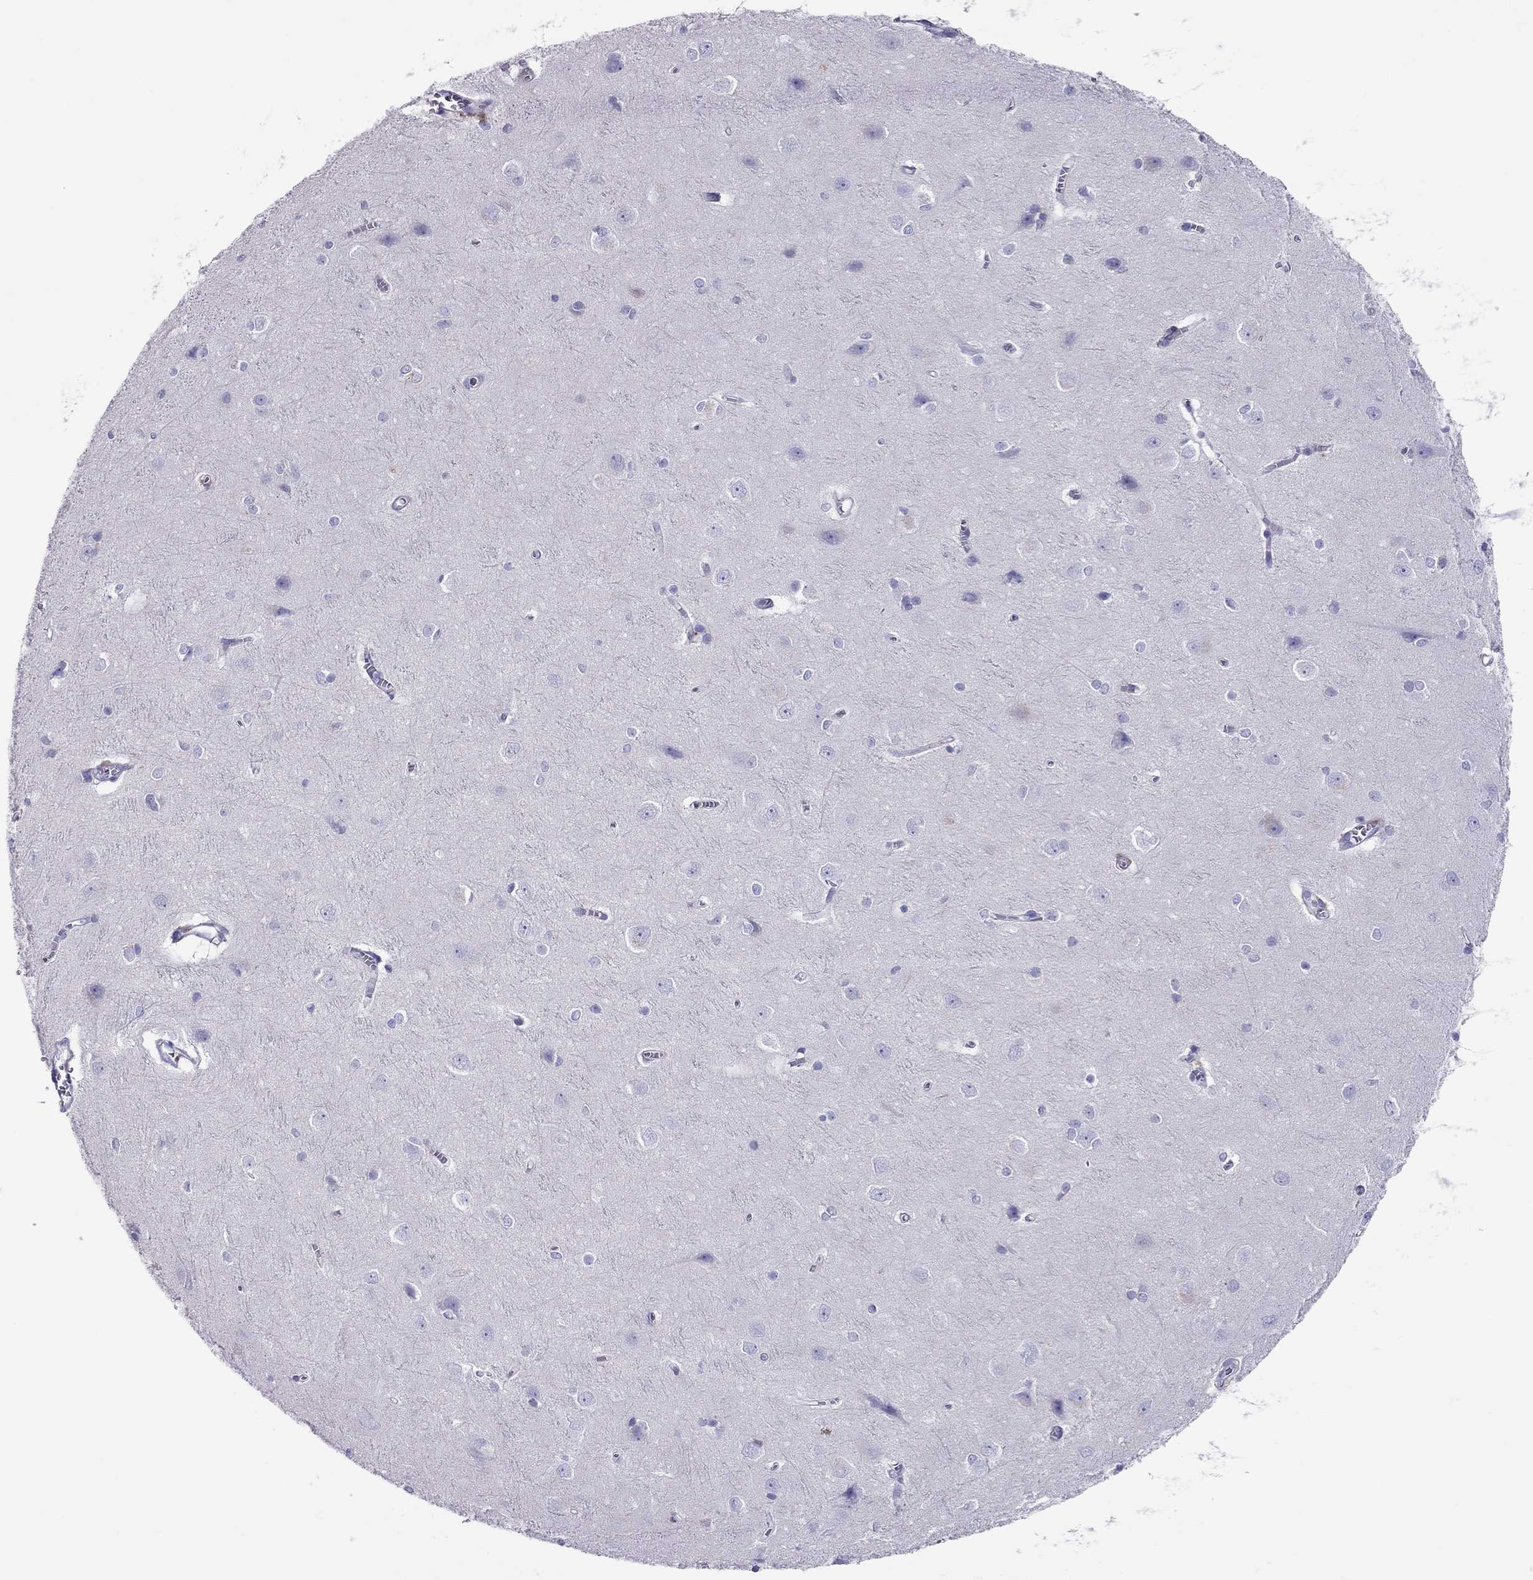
{"staining": {"intensity": "negative", "quantity": "none", "location": "none"}, "tissue": "cerebral cortex", "cell_type": "Endothelial cells", "image_type": "normal", "snomed": [{"axis": "morphology", "description": "Normal tissue, NOS"}, {"axis": "topography", "description": "Cerebral cortex"}], "caption": "DAB immunohistochemical staining of benign human cerebral cortex displays no significant positivity in endothelial cells.", "gene": "CLPSL2", "patient": {"sex": "male", "age": 37}}